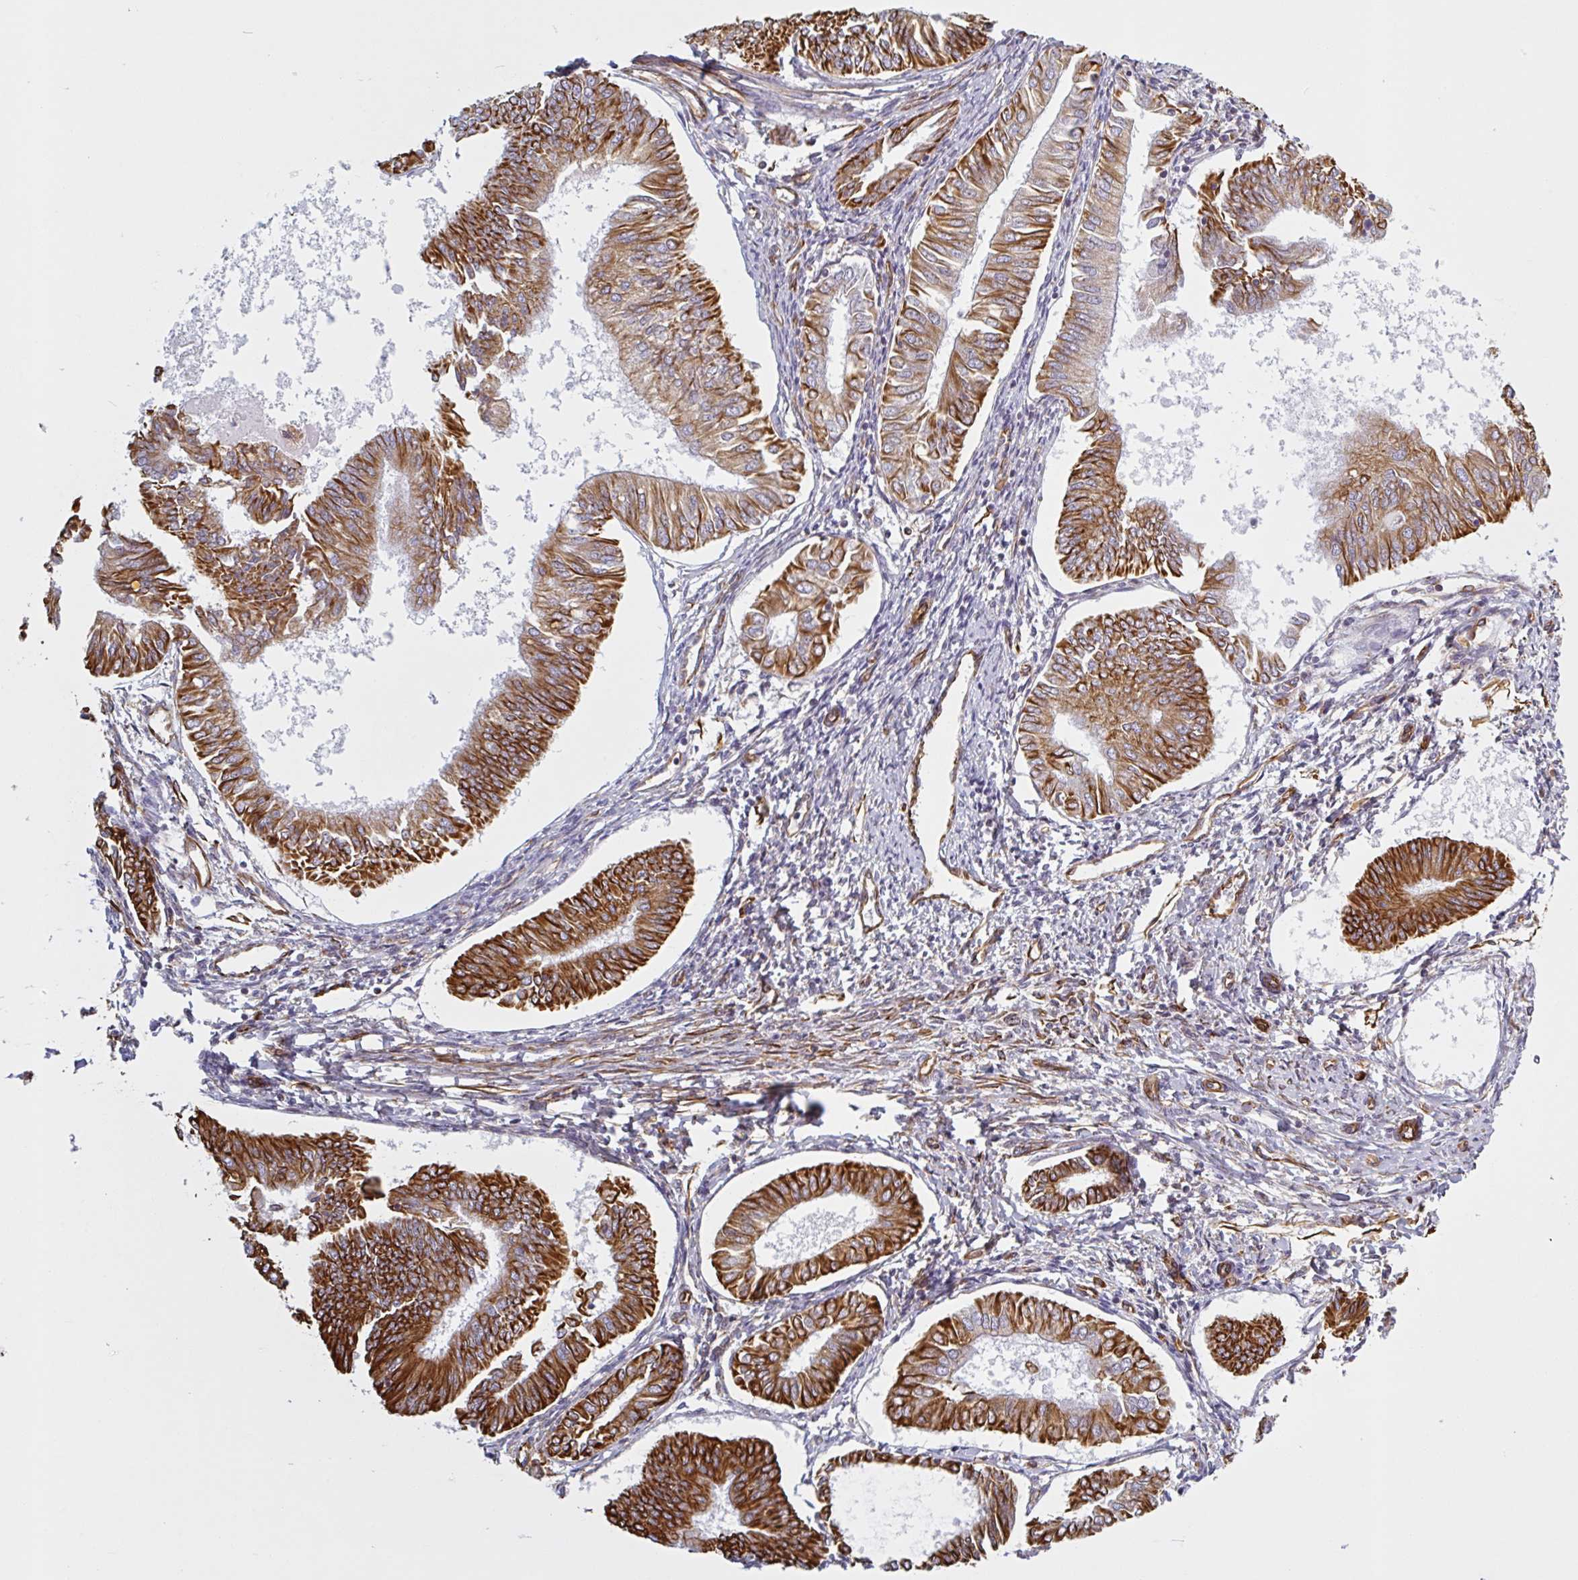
{"staining": {"intensity": "strong", "quantity": ">75%", "location": "cytoplasmic/membranous"}, "tissue": "endometrial cancer", "cell_type": "Tumor cells", "image_type": "cancer", "snomed": [{"axis": "morphology", "description": "Adenocarcinoma, NOS"}, {"axis": "topography", "description": "Endometrium"}], "caption": "IHC (DAB (3,3'-diaminobenzidine)) staining of human endometrial adenocarcinoma demonstrates strong cytoplasmic/membranous protein staining in approximately >75% of tumor cells. IHC stains the protein of interest in brown and the nuclei are stained blue.", "gene": "PPFIA1", "patient": {"sex": "female", "age": 58}}